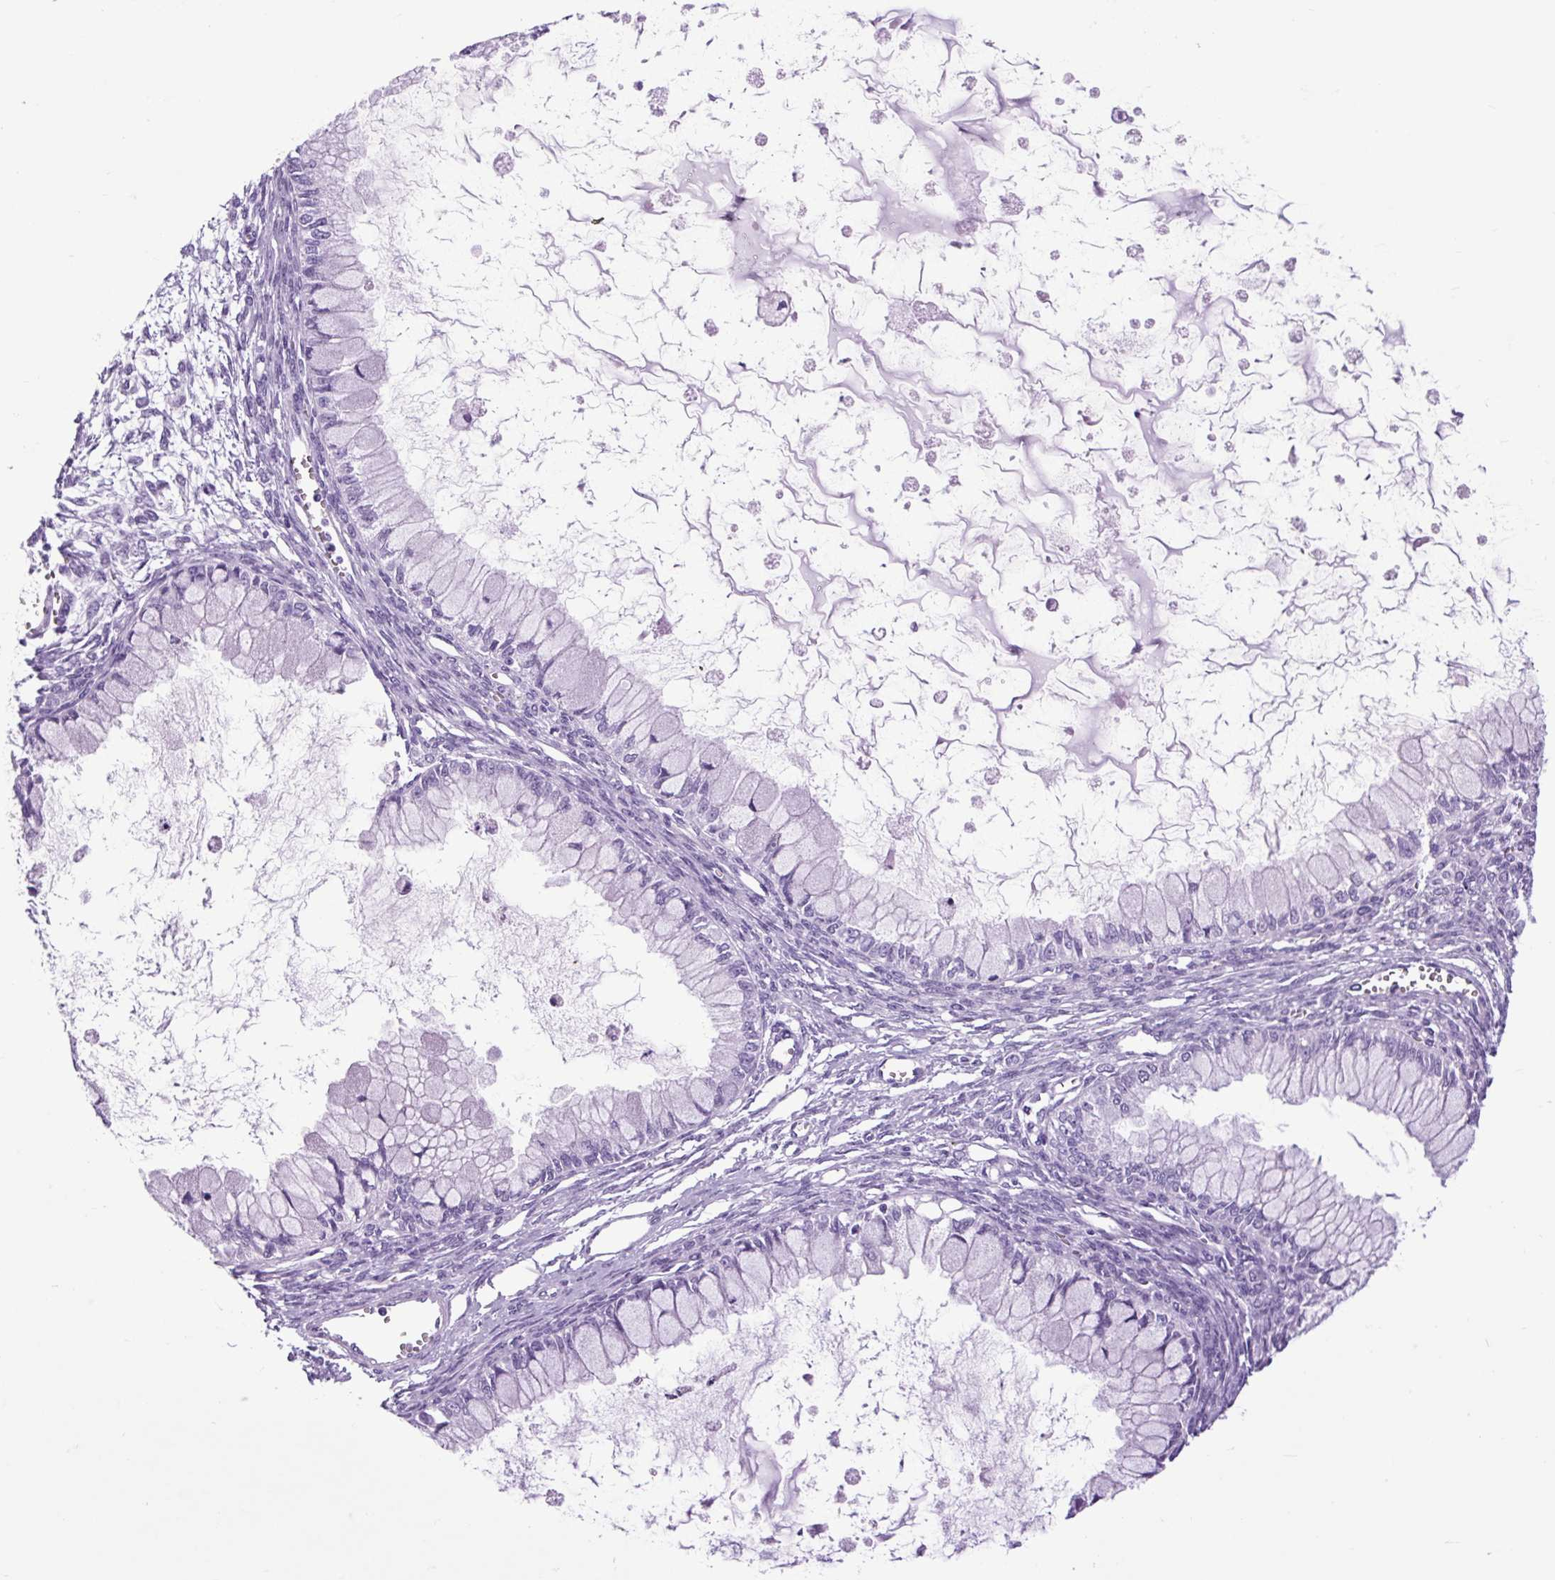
{"staining": {"intensity": "negative", "quantity": "none", "location": "none"}, "tissue": "ovarian cancer", "cell_type": "Tumor cells", "image_type": "cancer", "snomed": [{"axis": "morphology", "description": "Cystadenocarcinoma, mucinous, NOS"}, {"axis": "topography", "description": "Ovary"}], "caption": "Immunohistochemical staining of ovarian cancer (mucinous cystadenocarcinoma) exhibits no significant expression in tumor cells.", "gene": "DPP6", "patient": {"sex": "female", "age": 34}}